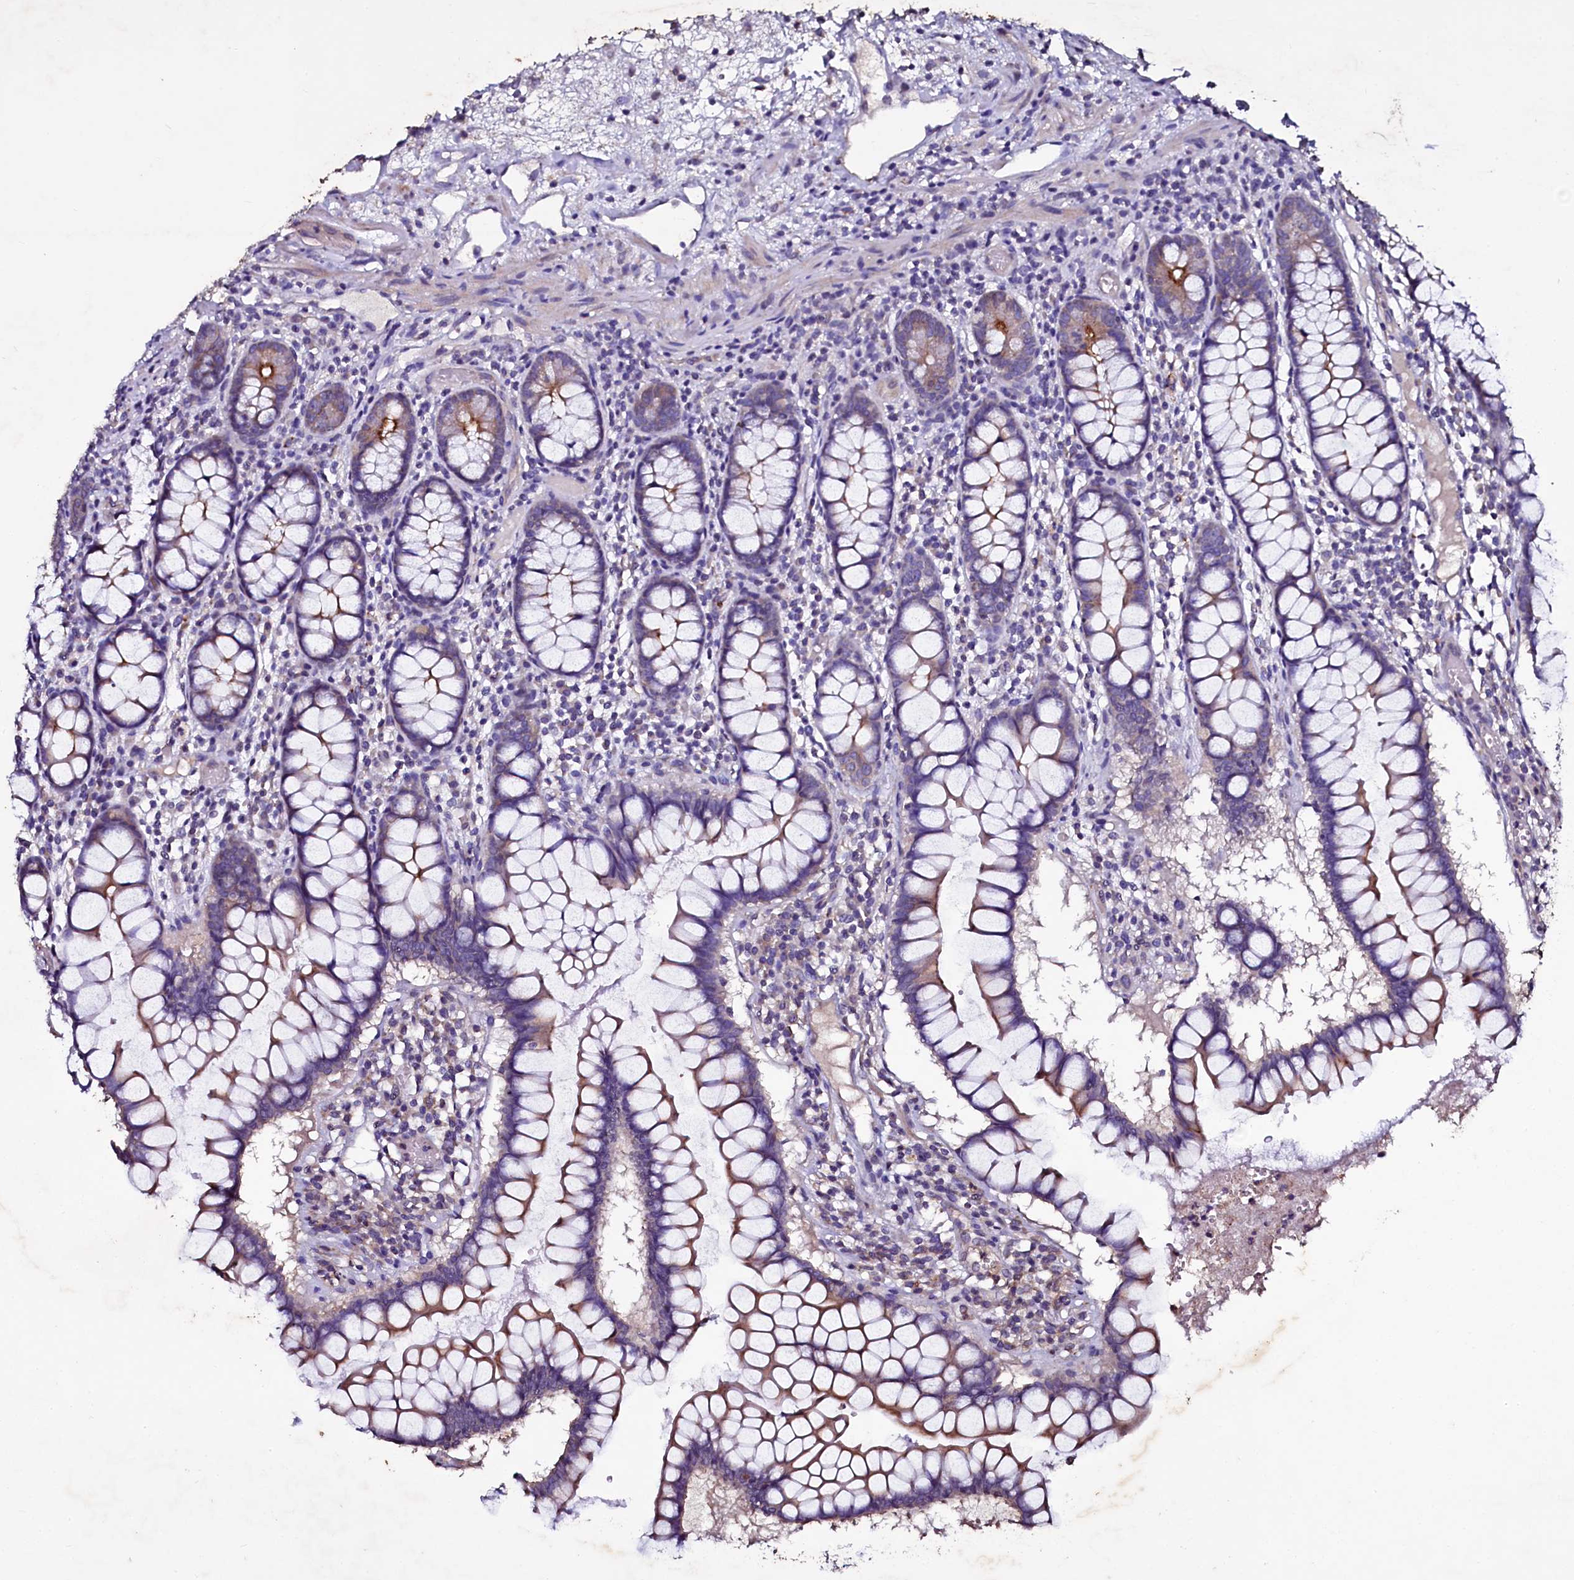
{"staining": {"intensity": "moderate", "quantity": ">75%", "location": "cytoplasmic/membranous"}, "tissue": "colon", "cell_type": "Endothelial cells", "image_type": "normal", "snomed": [{"axis": "morphology", "description": "Normal tissue, NOS"}, {"axis": "morphology", "description": "Adenocarcinoma, NOS"}, {"axis": "topography", "description": "Colon"}], "caption": "Protein staining by immunohistochemistry (IHC) displays moderate cytoplasmic/membranous positivity in about >75% of endothelial cells in benign colon.", "gene": "SELENOT", "patient": {"sex": "female", "age": 55}}